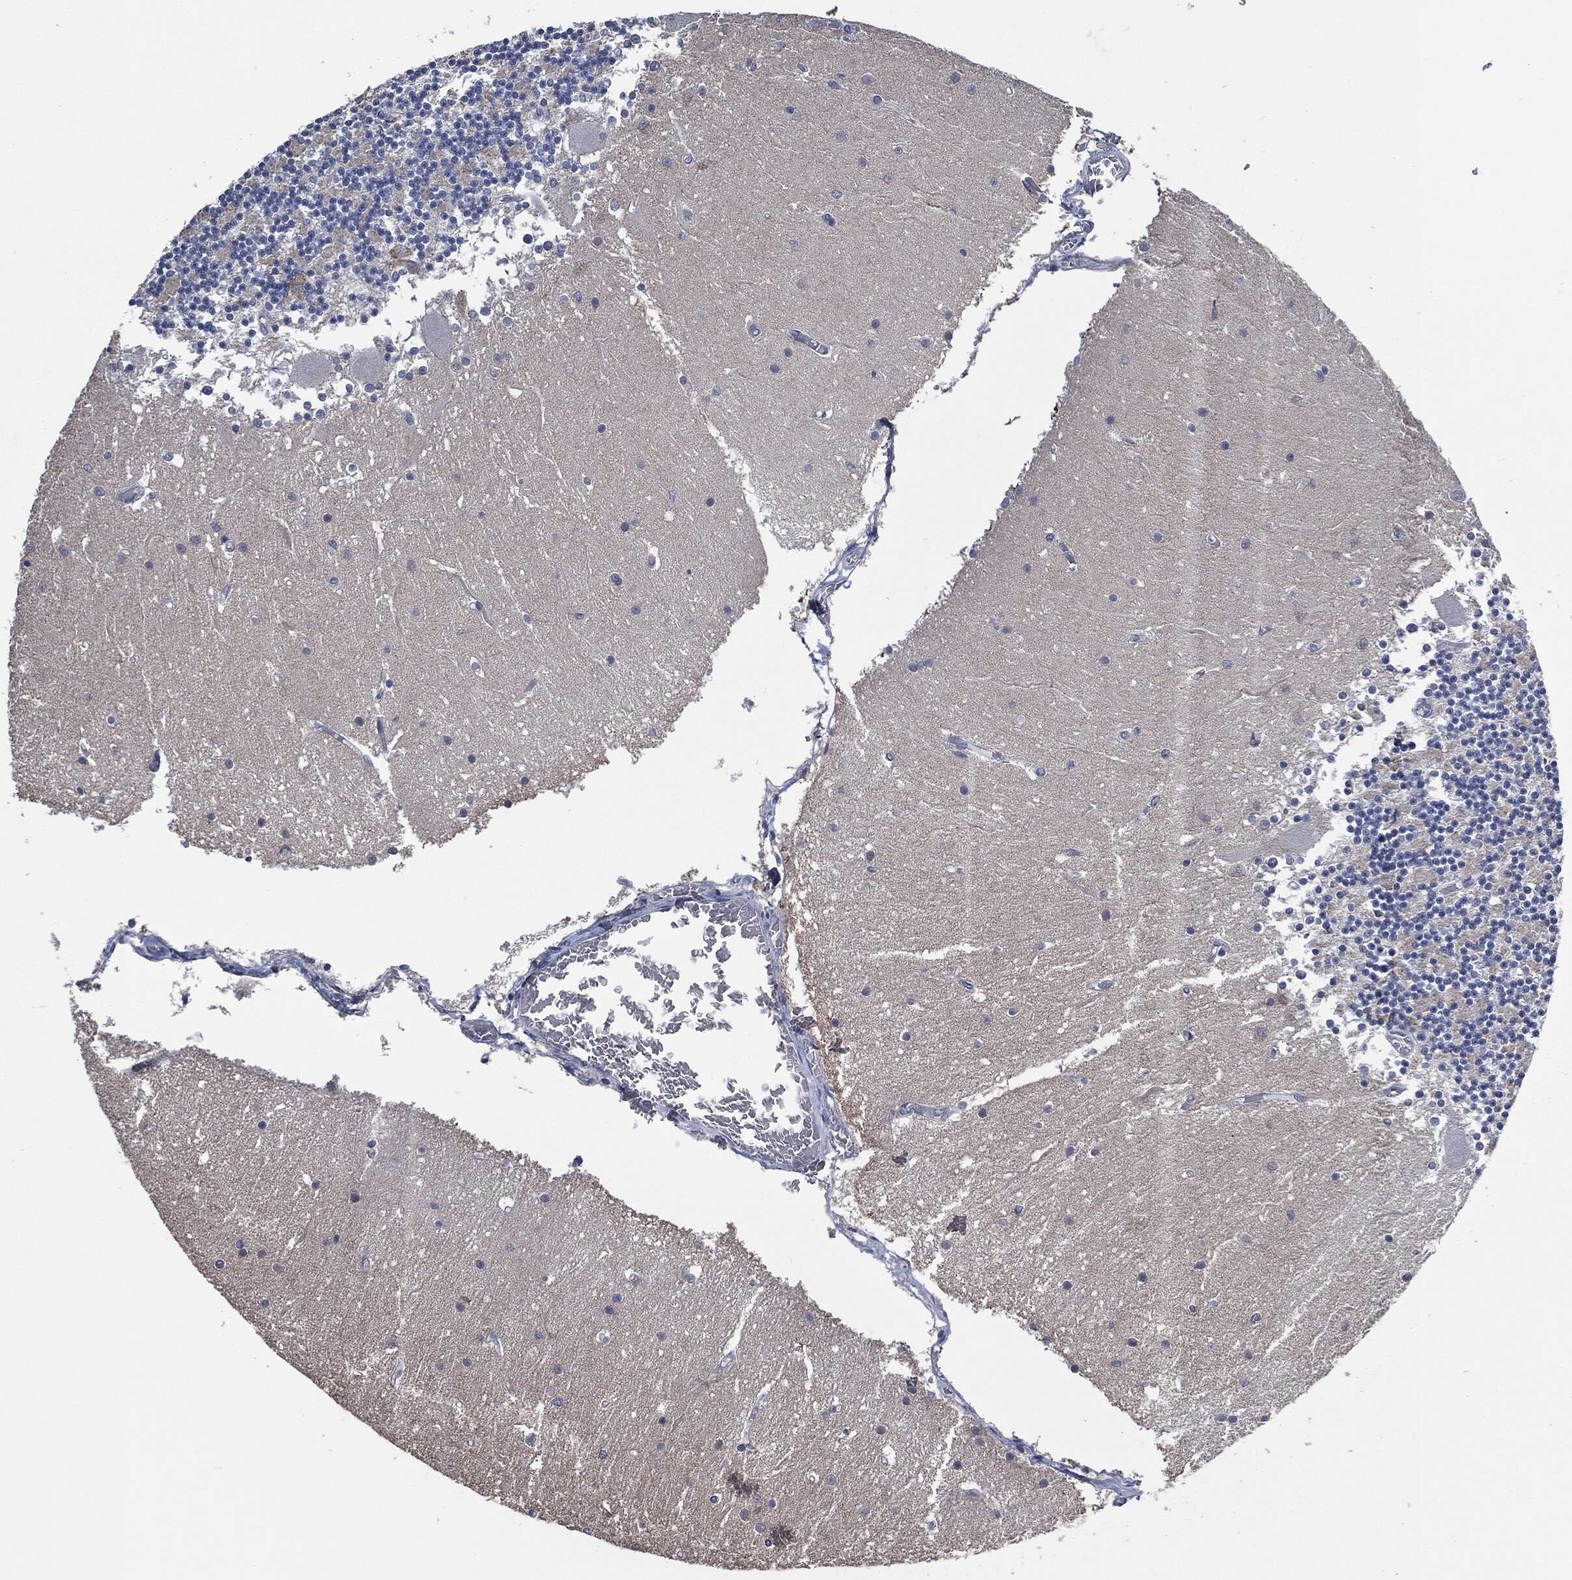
{"staining": {"intensity": "negative", "quantity": "none", "location": "none"}, "tissue": "cerebellum", "cell_type": "Cells in granular layer", "image_type": "normal", "snomed": [{"axis": "morphology", "description": "Normal tissue, NOS"}, {"axis": "topography", "description": "Cerebellum"}], "caption": "DAB immunohistochemical staining of unremarkable cerebellum exhibits no significant positivity in cells in granular layer. Brightfield microscopy of immunohistochemistry (IHC) stained with DAB (3,3'-diaminobenzidine) (brown) and hematoxylin (blue), captured at high magnification.", "gene": "IL2RG", "patient": {"sex": "female", "age": 28}}